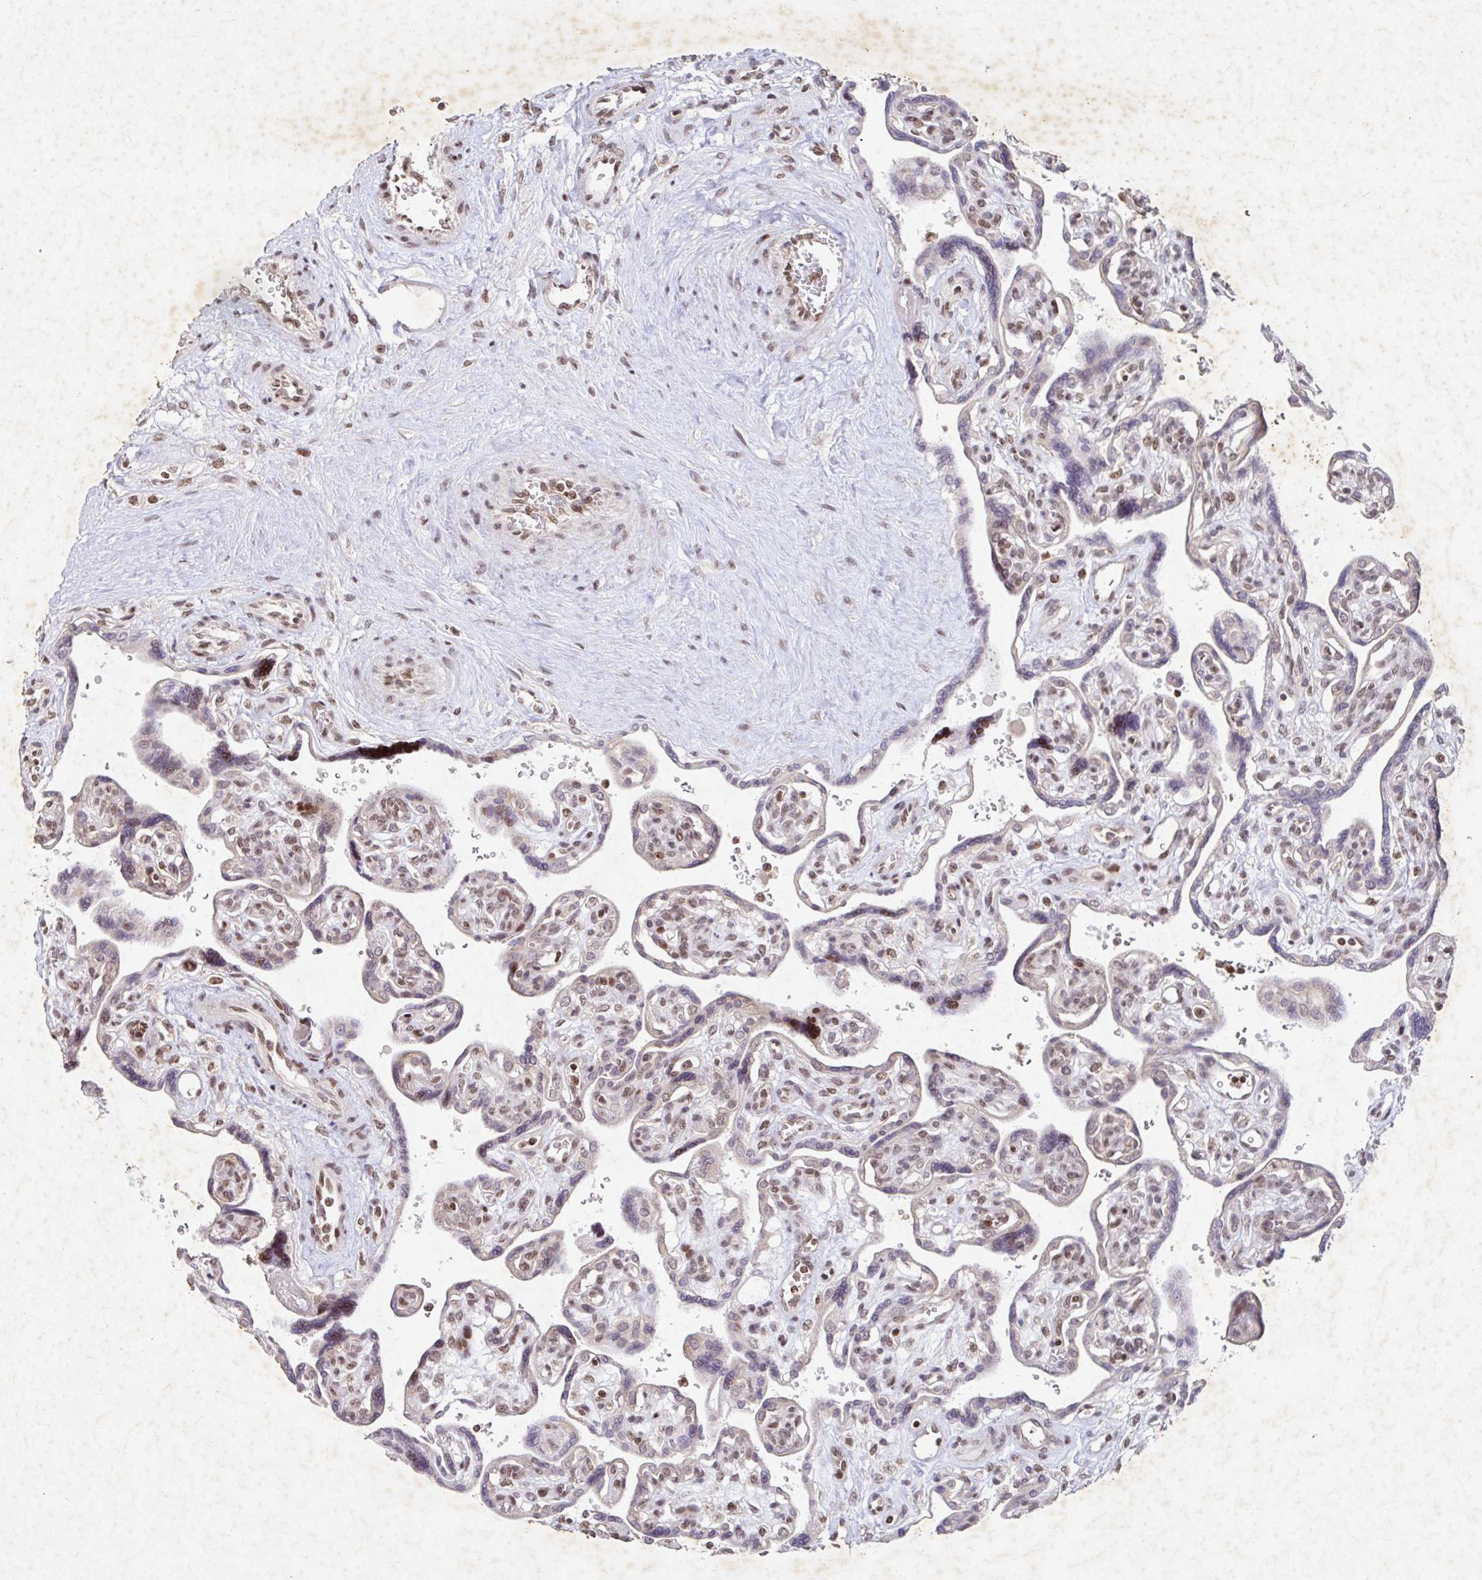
{"staining": {"intensity": "moderate", "quantity": ">75%", "location": "nuclear"}, "tissue": "placenta", "cell_type": "Decidual cells", "image_type": "normal", "snomed": [{"axis": "morphology", "description": "Normal tissue, NOS"}, {"axis": "topography", "description": "Placenta"}], "caption": "Approximately >75% of decidual cells in unremarkable human placenta exhibit moderate nuclear protein staining as visualized by brown immunohistochemical staining.", "gene": "C19orf53", "patient": {"sex": "female", "age": 39}}